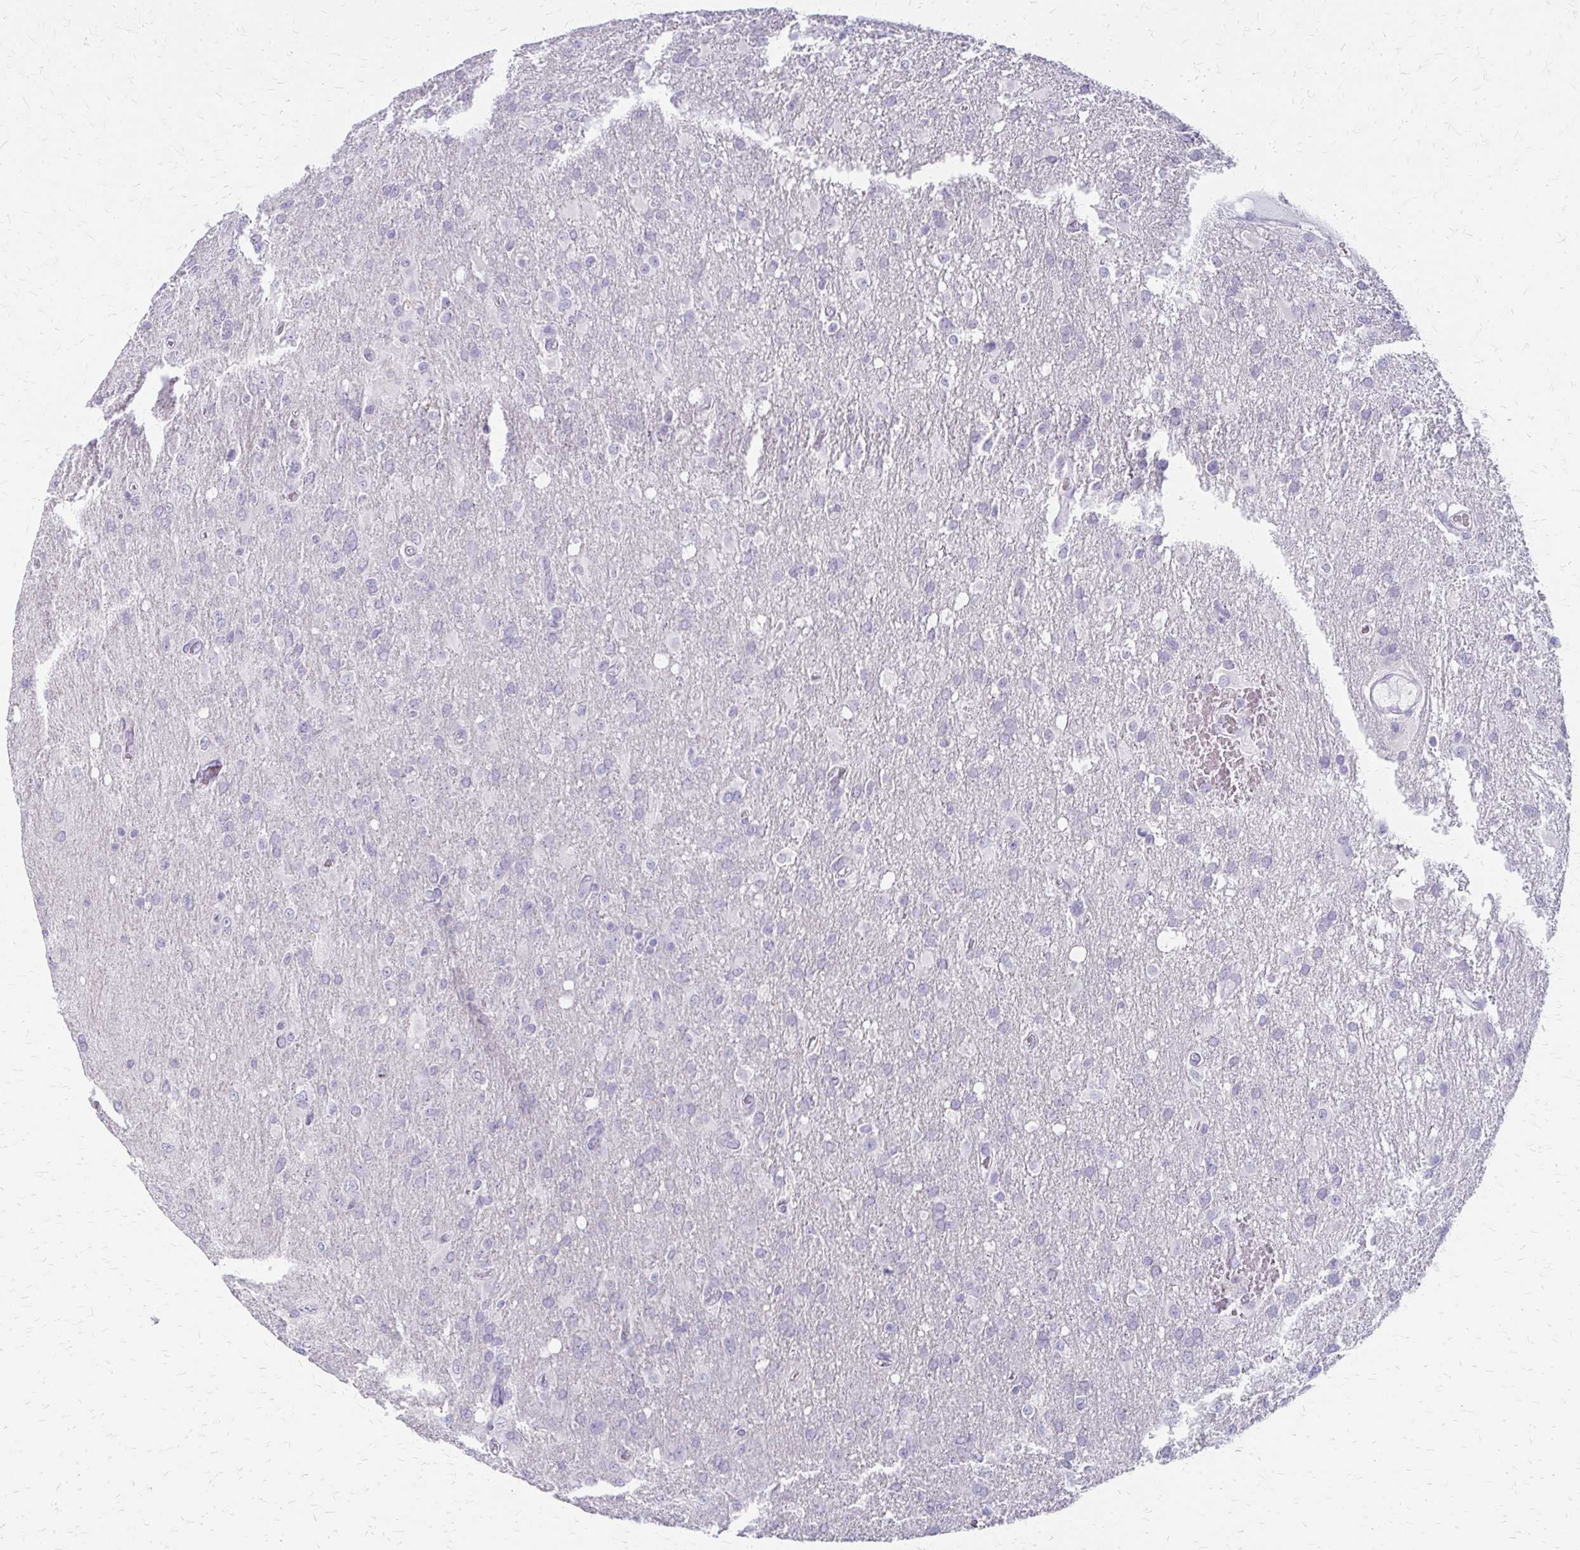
{"staining": {"intensity": "negative", "quantity": "none", "location": "none"}, "tissue": "glioma", "cell_type": "Tumor cells", "image_type": "cancer", "snomed": [{"axis": "morphology", "description": "Glioma, malignant, High grade"}, {"axis": "topography", "description": "Brain"}], "caption": "Immunohistochemical staining of human malignant high-grade glioma demonstrates no significant staining in tumor cells.", "gene": "ACP5", "patient": {"sex": "male", "age": 53}}